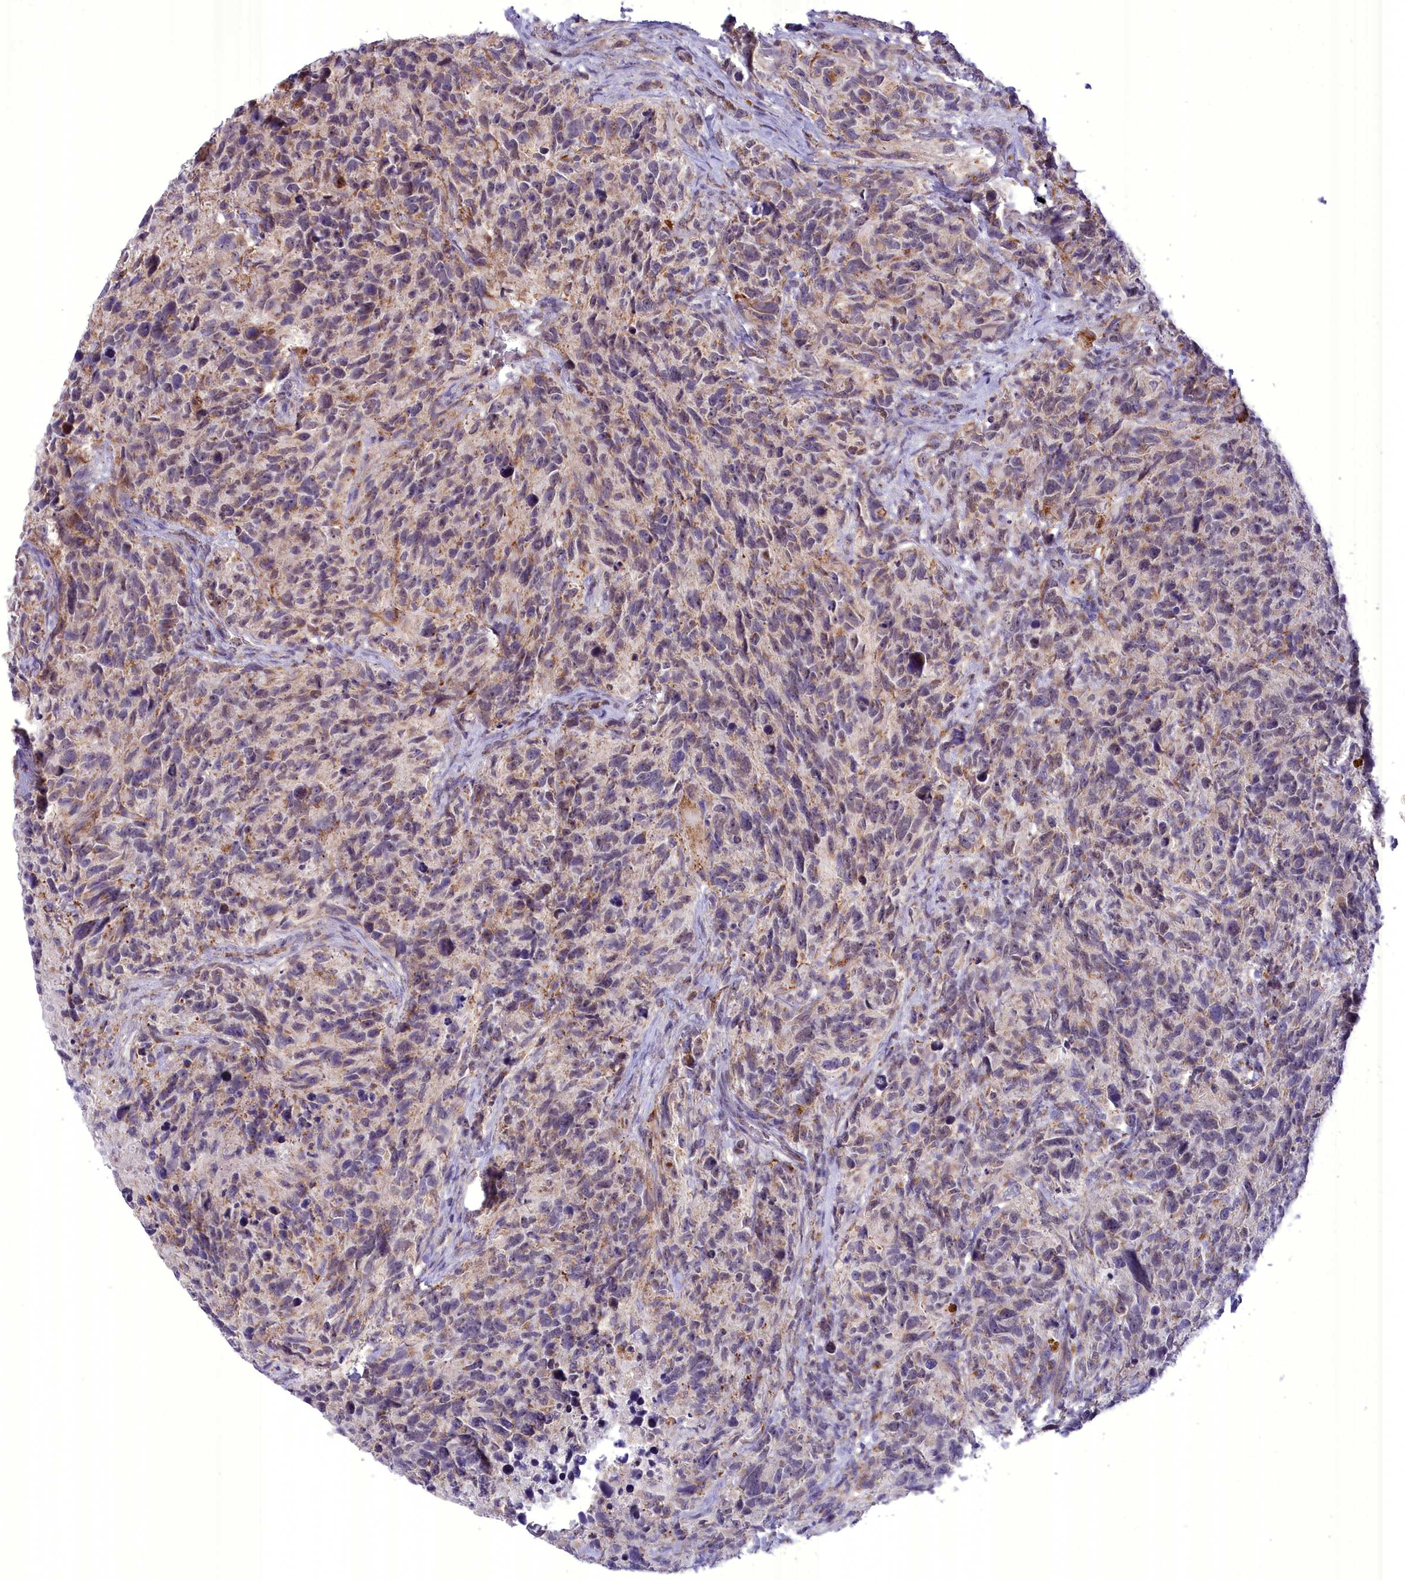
{"staining": {"intensity": "weak", "quantity": "25%-75%", "location": "cytoplasmic/membranous"}, "tissue": "glioma", "cell_type": "Tumor cells", "image_type": "cancer", "snomed": [{"axis": "morphology", "description": "Glioma, malignant, High grade"}, {"axis": "topography", "description": "Brain"}], "caption": "DAB (3,3'-diaminobenzidine) immunohistochemical staining of human glioma shows weak cytoplasmic/membranous protein staining in about 25%-75% of tumor cells.", "gene": "FAM149B1", "patient": {"sex": "male", "age": 69}}